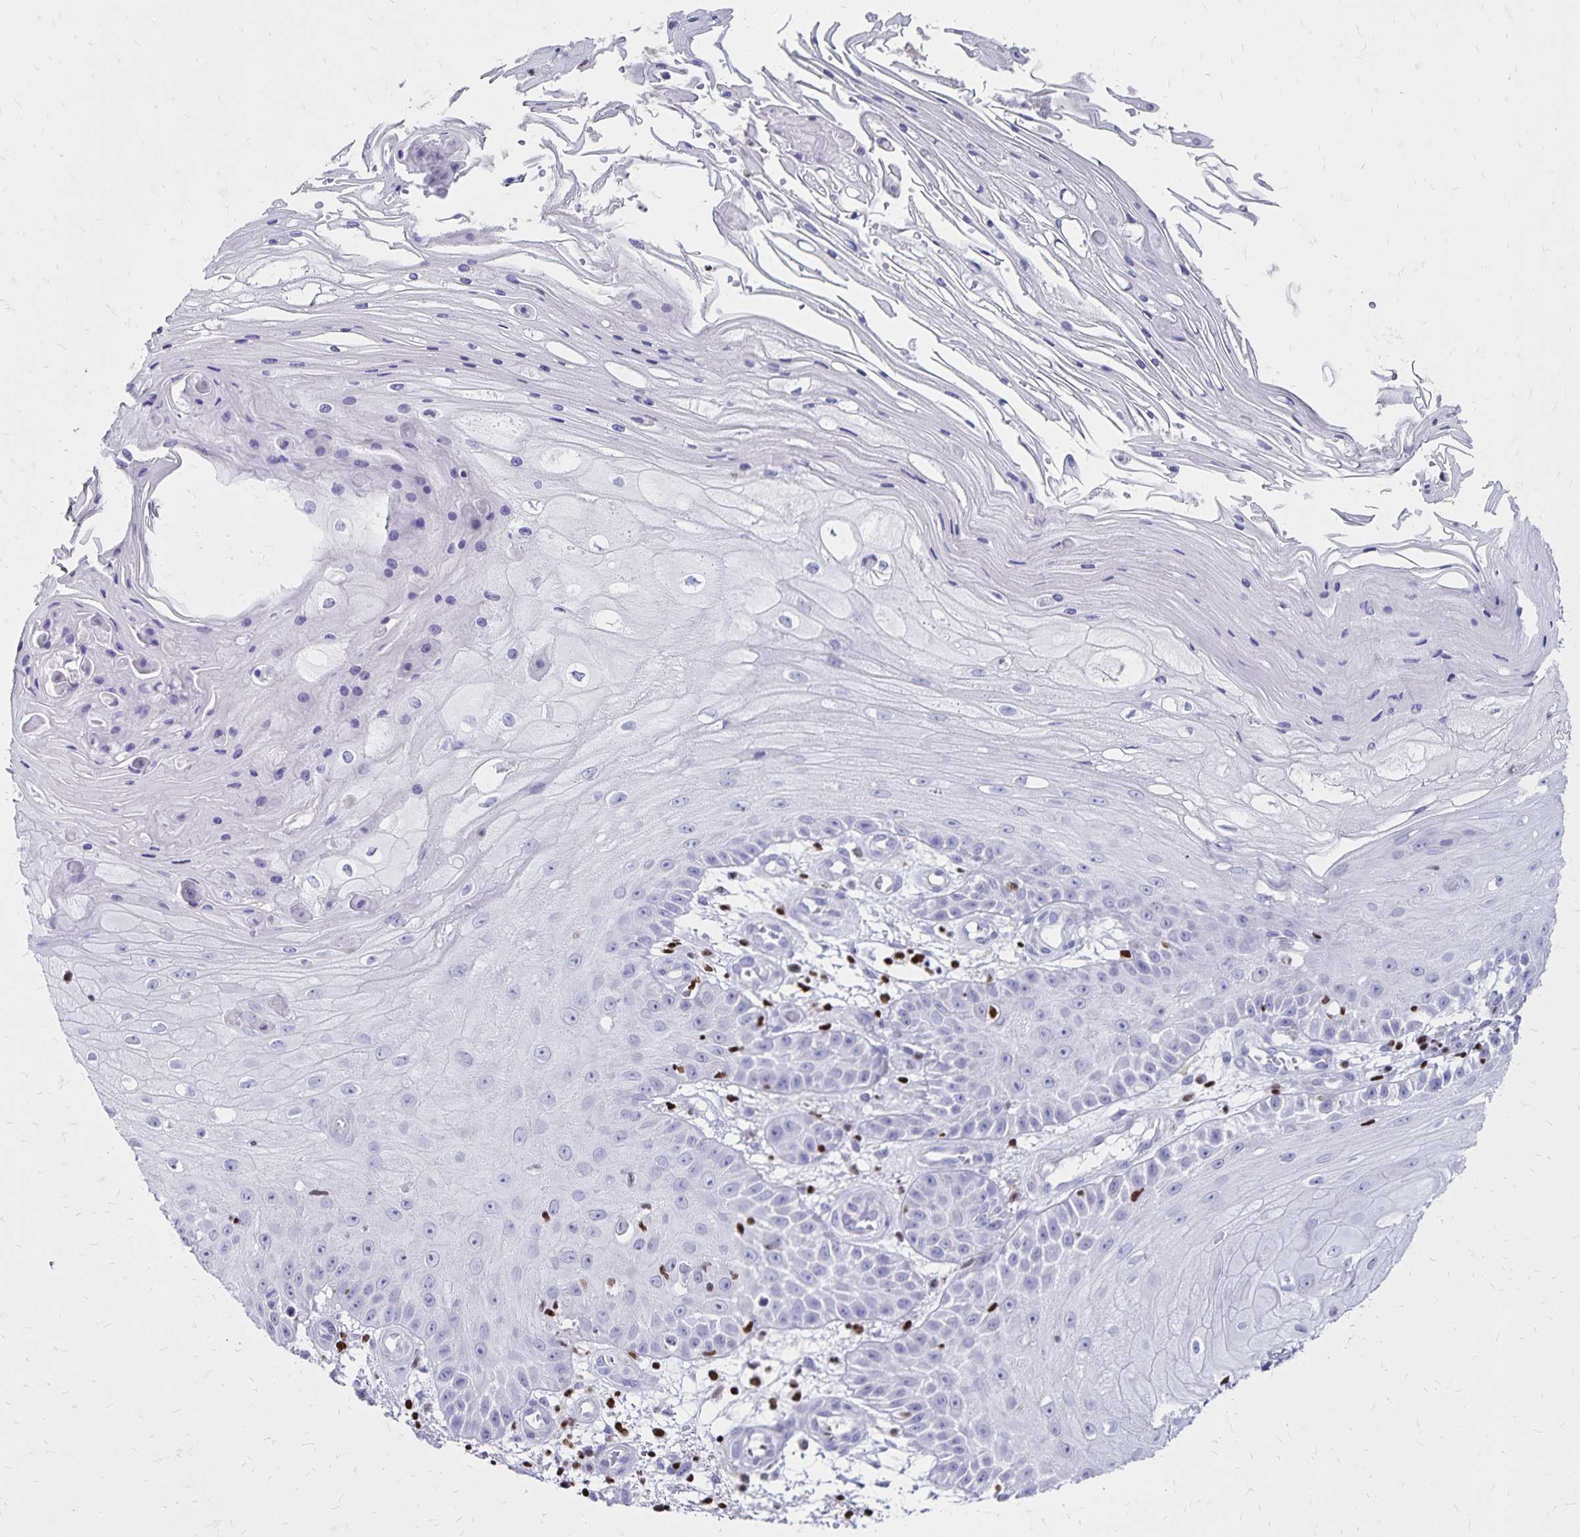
{"staining": {"intensity": "negative", "quantity": "none", "location": "none"}, "tissue": "skin cancer", "cell_type": "Tumor cells", "image_type": "cancer", "snomed": [{"axis": "morphology", "description": "Squamous cell carcinoma, NOS"}, {"axis": "topography", "description": "Skin"}], "caption": "This photomicrograph is of skin cancer stained with immunohistochemistry (IHC) to label a protein in brown with the nuclei are counter-stained blue. There is no positivity in tumor cells.", "gene": "IKZF1", "patient": {"sex": "male", "age": 70}}